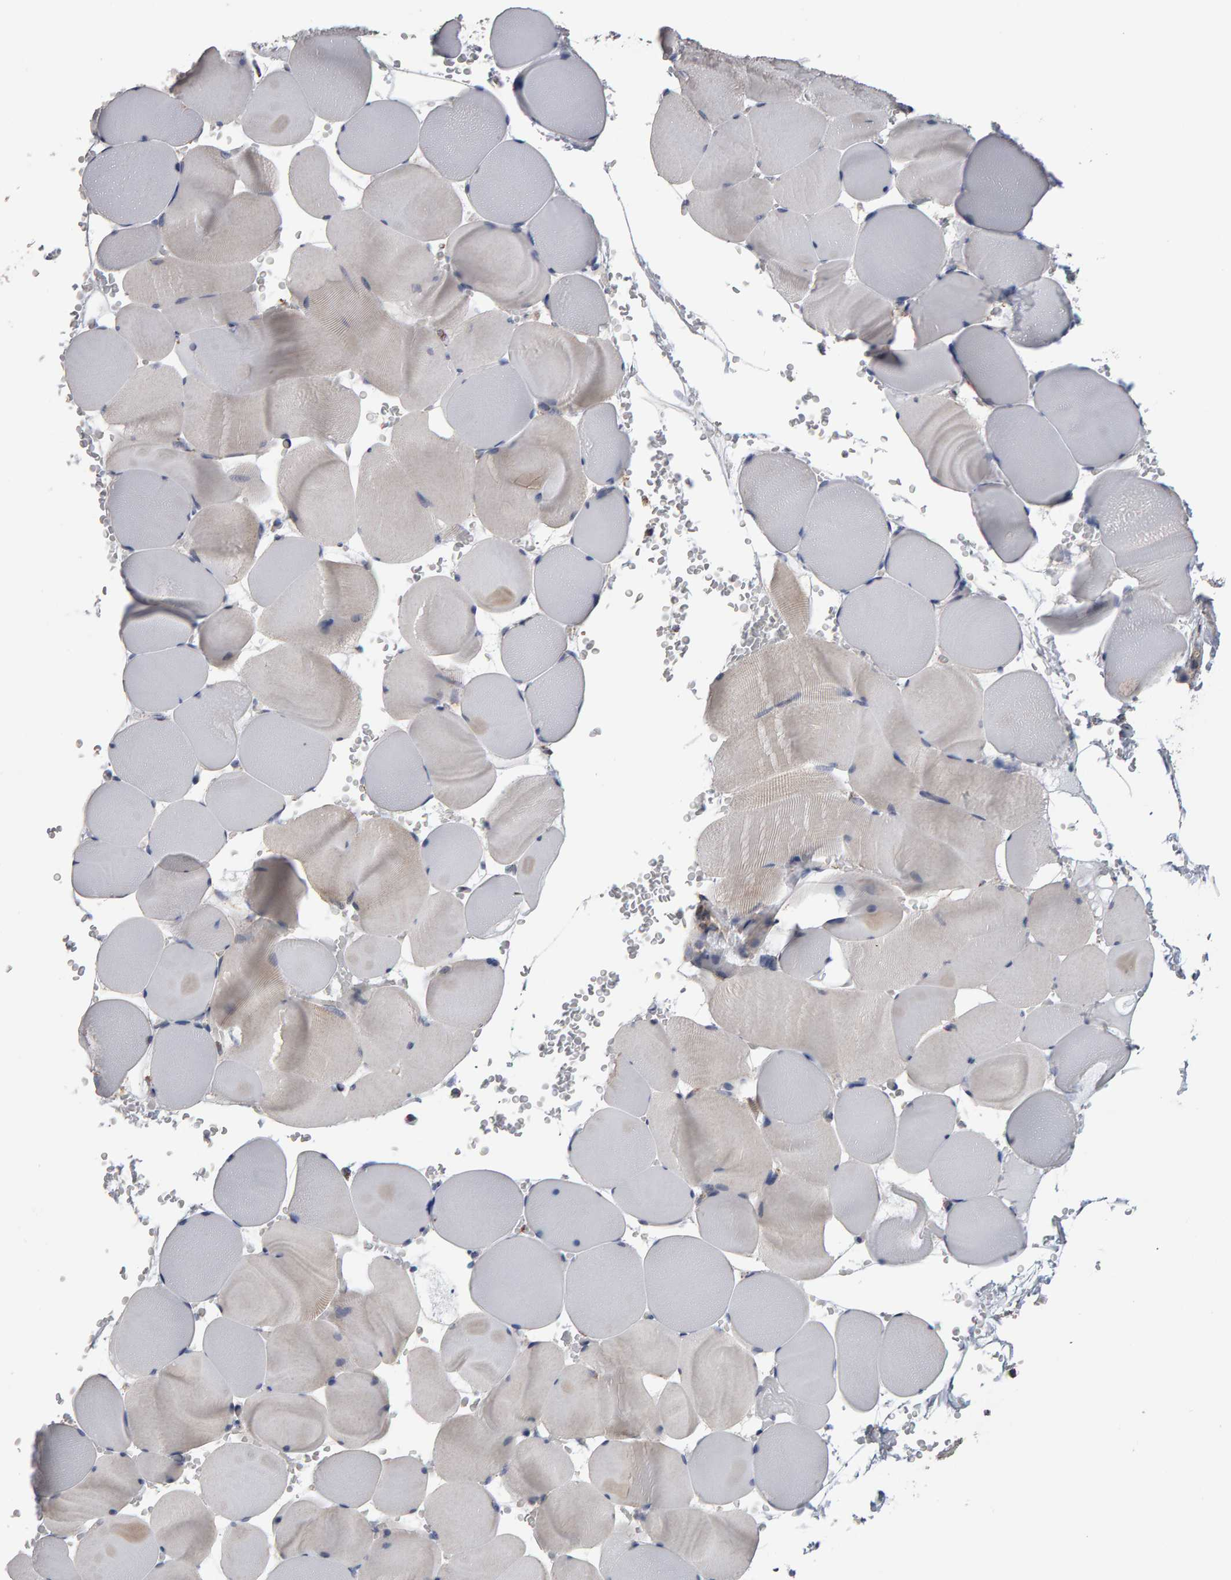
{"staining": {"intensity": "weak", "quantity": "<25%", "location": "cytoplasmic/membranous"}, "tissue": "skeletal muscle", "cell_type": "Myocytes", "image_type": "normal", "snomed": [{"axis": "morphology", "description": "Normal tissue, NOS"}, {"axis": "topography", "description": "Skeletal muscle"}], "caption": "IHC micrograph of unremarkable skeletal muscle: human skeletal muscle stained with DAB demonstrates no significant protein expression in myocytes. The staining was performed using DAB (3,3'-diaminobenzidine) to visualize the protein expression in brown, while the nuclei were stained in blue with hematoxylin (Magnification: 20x).", "gene": "TOM1L1", "patient": {"sex": "male", "age": 62}}